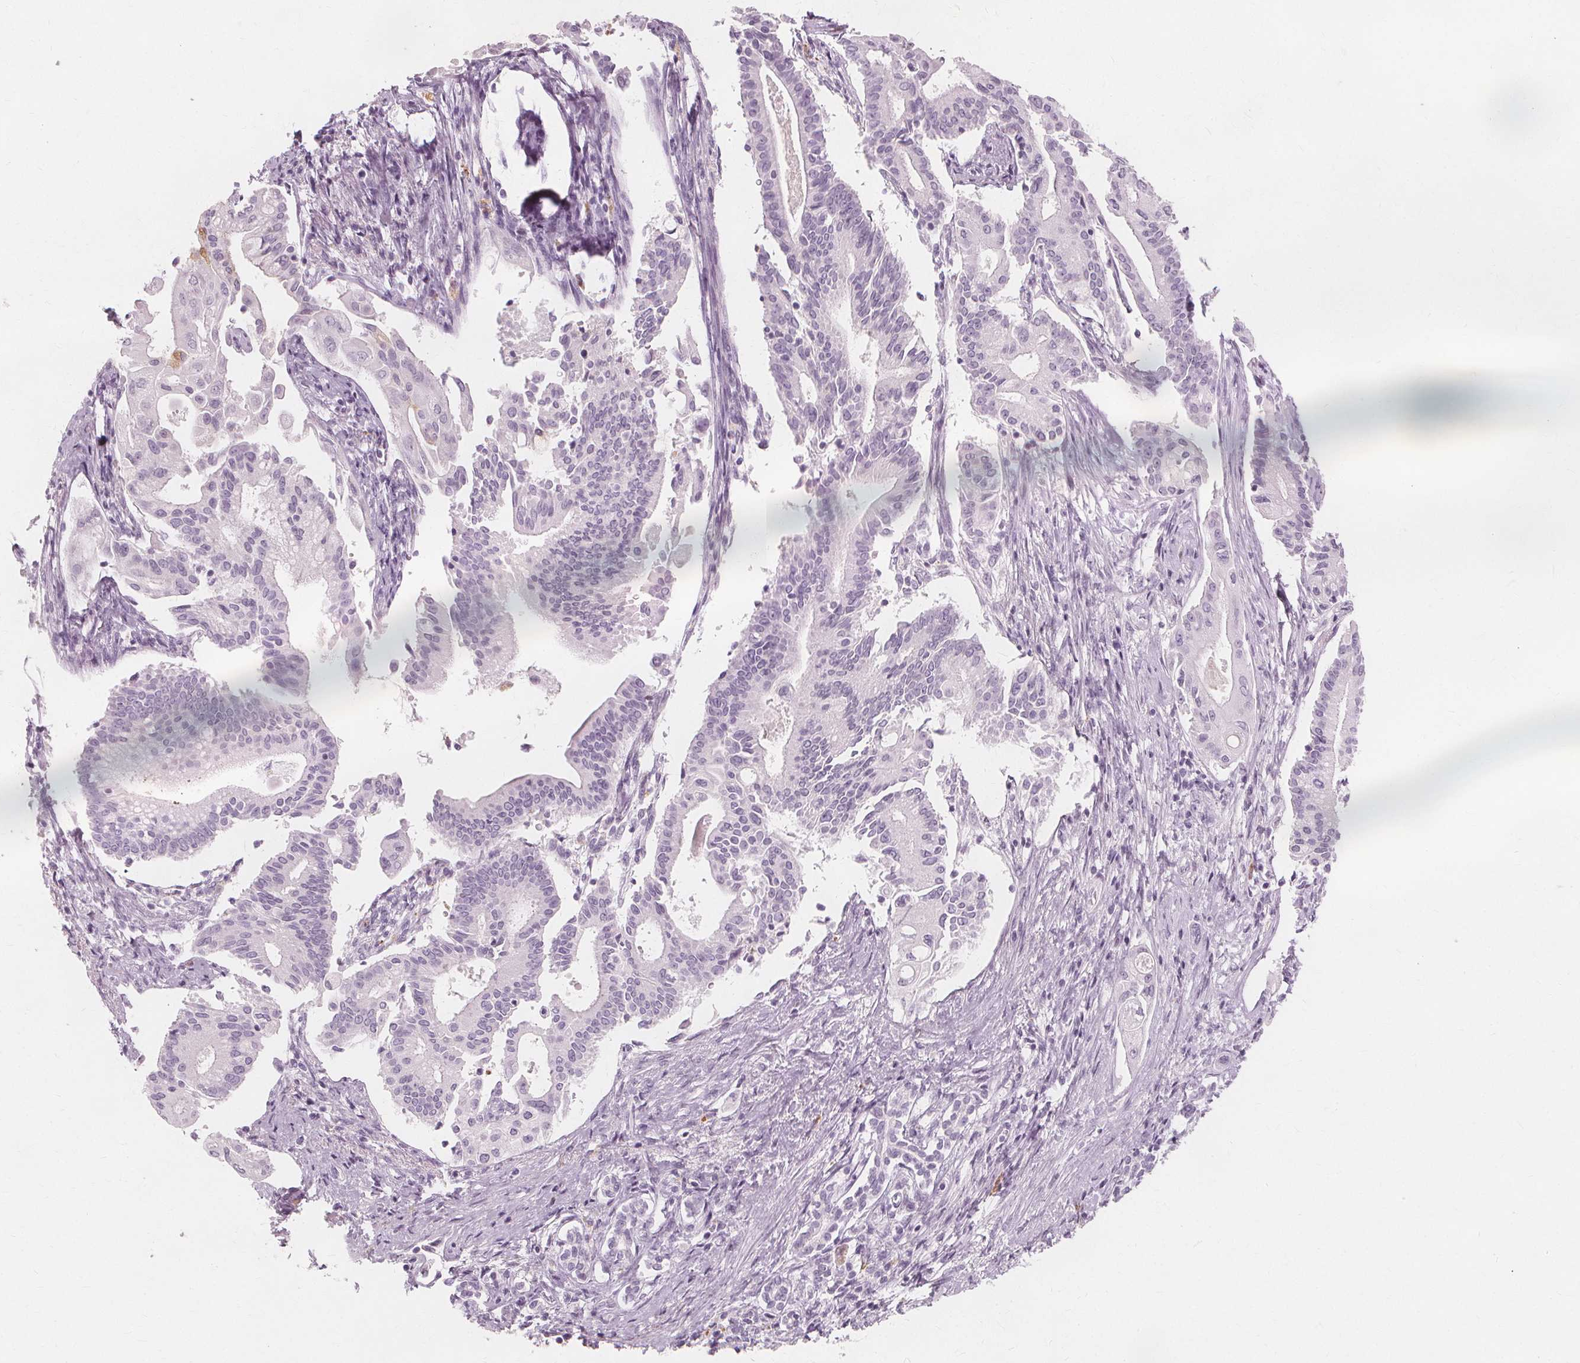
{"staining": {"intensity": "negative", "quantity": "none", "location": "none"}, "tissue": "pancreatic cancer", "cell_type": "Tumor cells", "image_type": "cancer", "snomed": [{"axis": "morphology", "description": "Adenocarcinoma, NOS"}, {"axis": "topography", "description": "Pancreas"}], "caption": "The IHC photomicrograph has no significant staining in tumor cells of pancreatic cancer tissue.", "gene": "TFF1", "patient": {"sex": "female", "age": 68}}